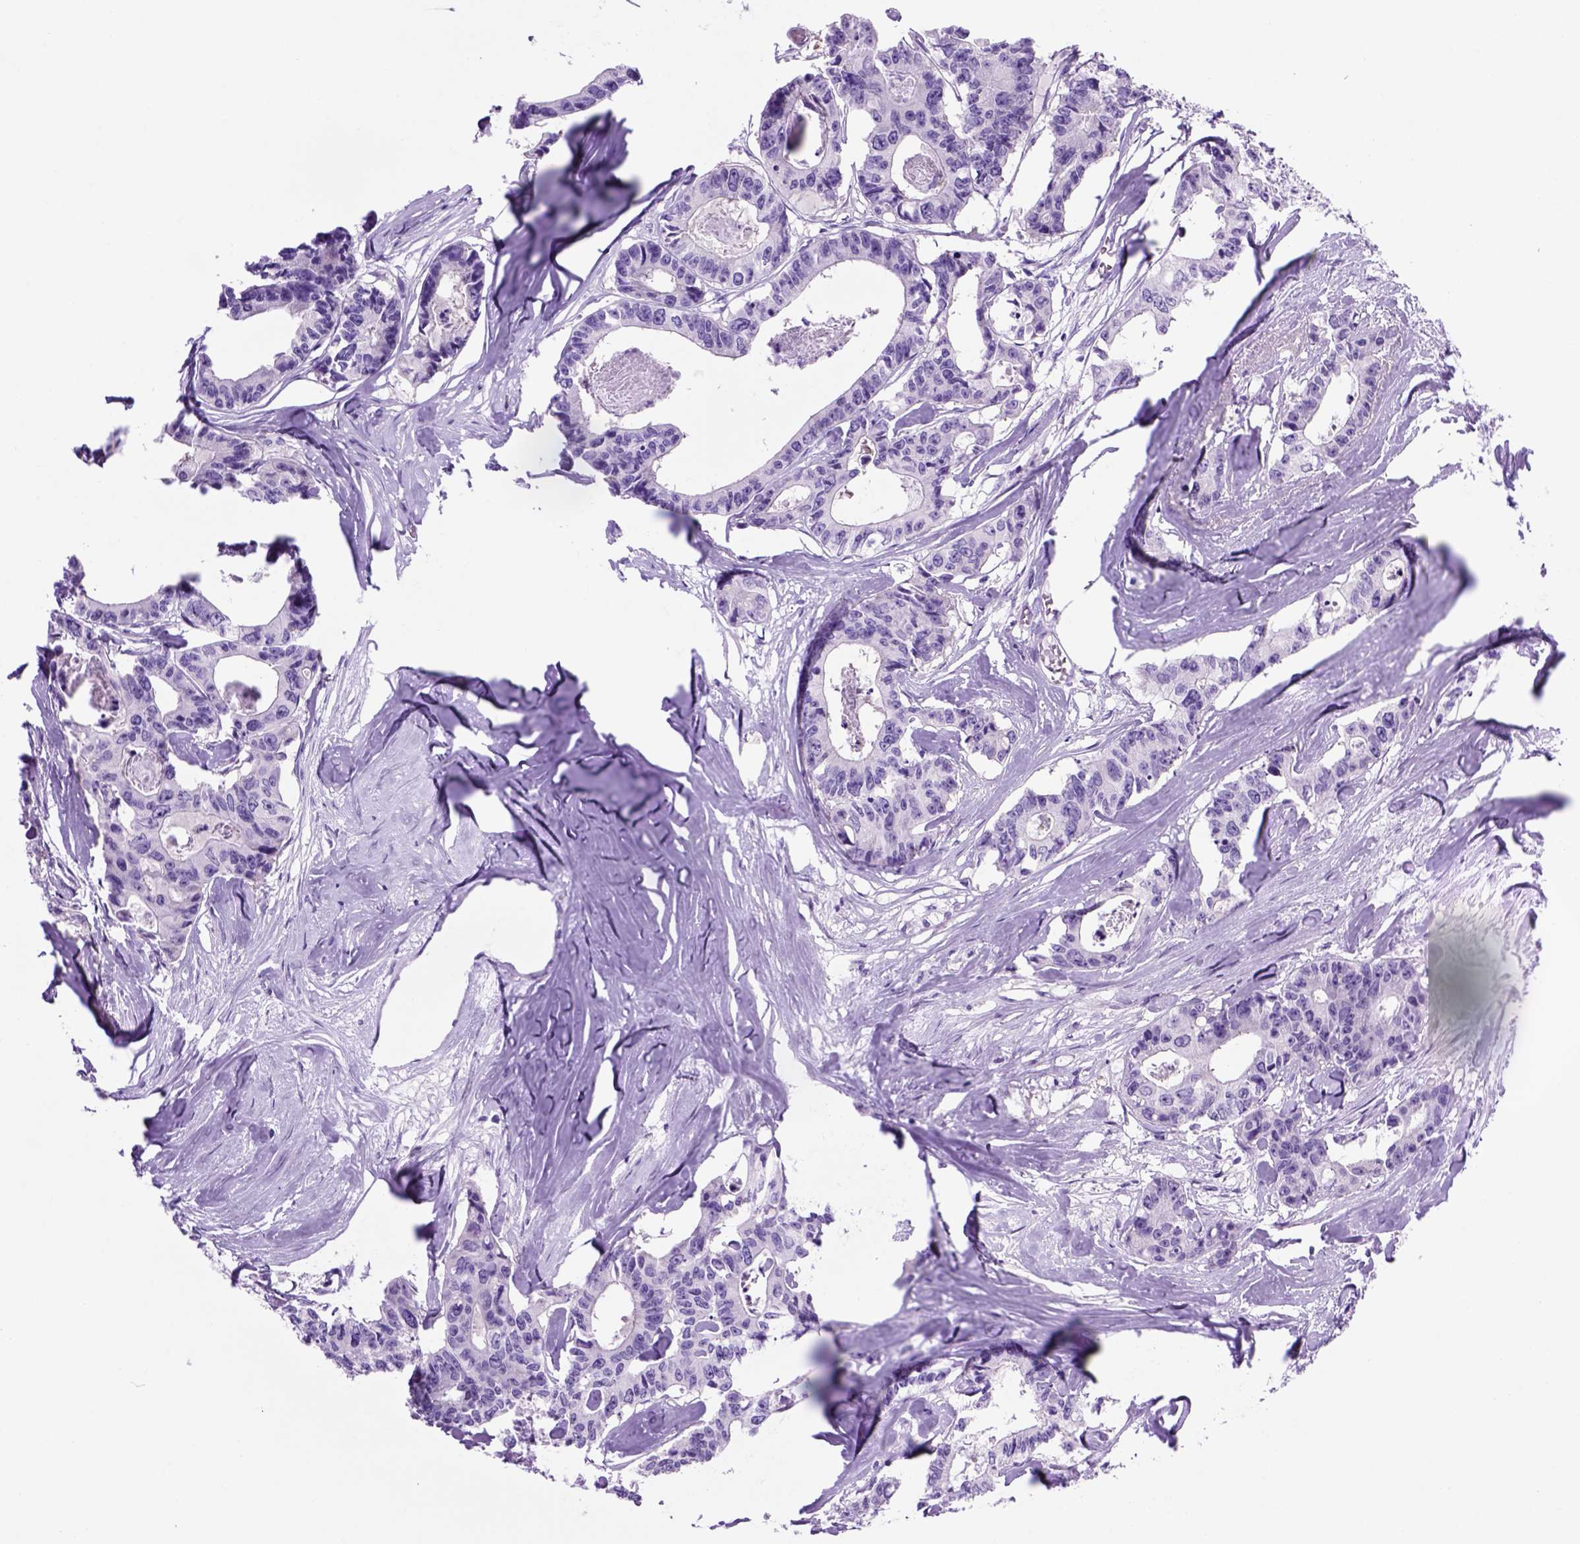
{"staining": {"intensity": "negative", "quantity": "none", "location": "none"}, "tissue": "colorectal cancer", "cell_type": "Tumor cells", "image_type": "cancer", "snomed": [{"axis": "morphology", "description": "Adenocarcinoma, NOS"}, {"axis": "topography", "description": "Rectum"}], "caption": "IHC image of human colorectal adenocarcinoma stained for a protein (brown), which displays no staining in tumor cells.", "gene": "HHIPL2", "patient": {"sex": "male", "age": 57}}